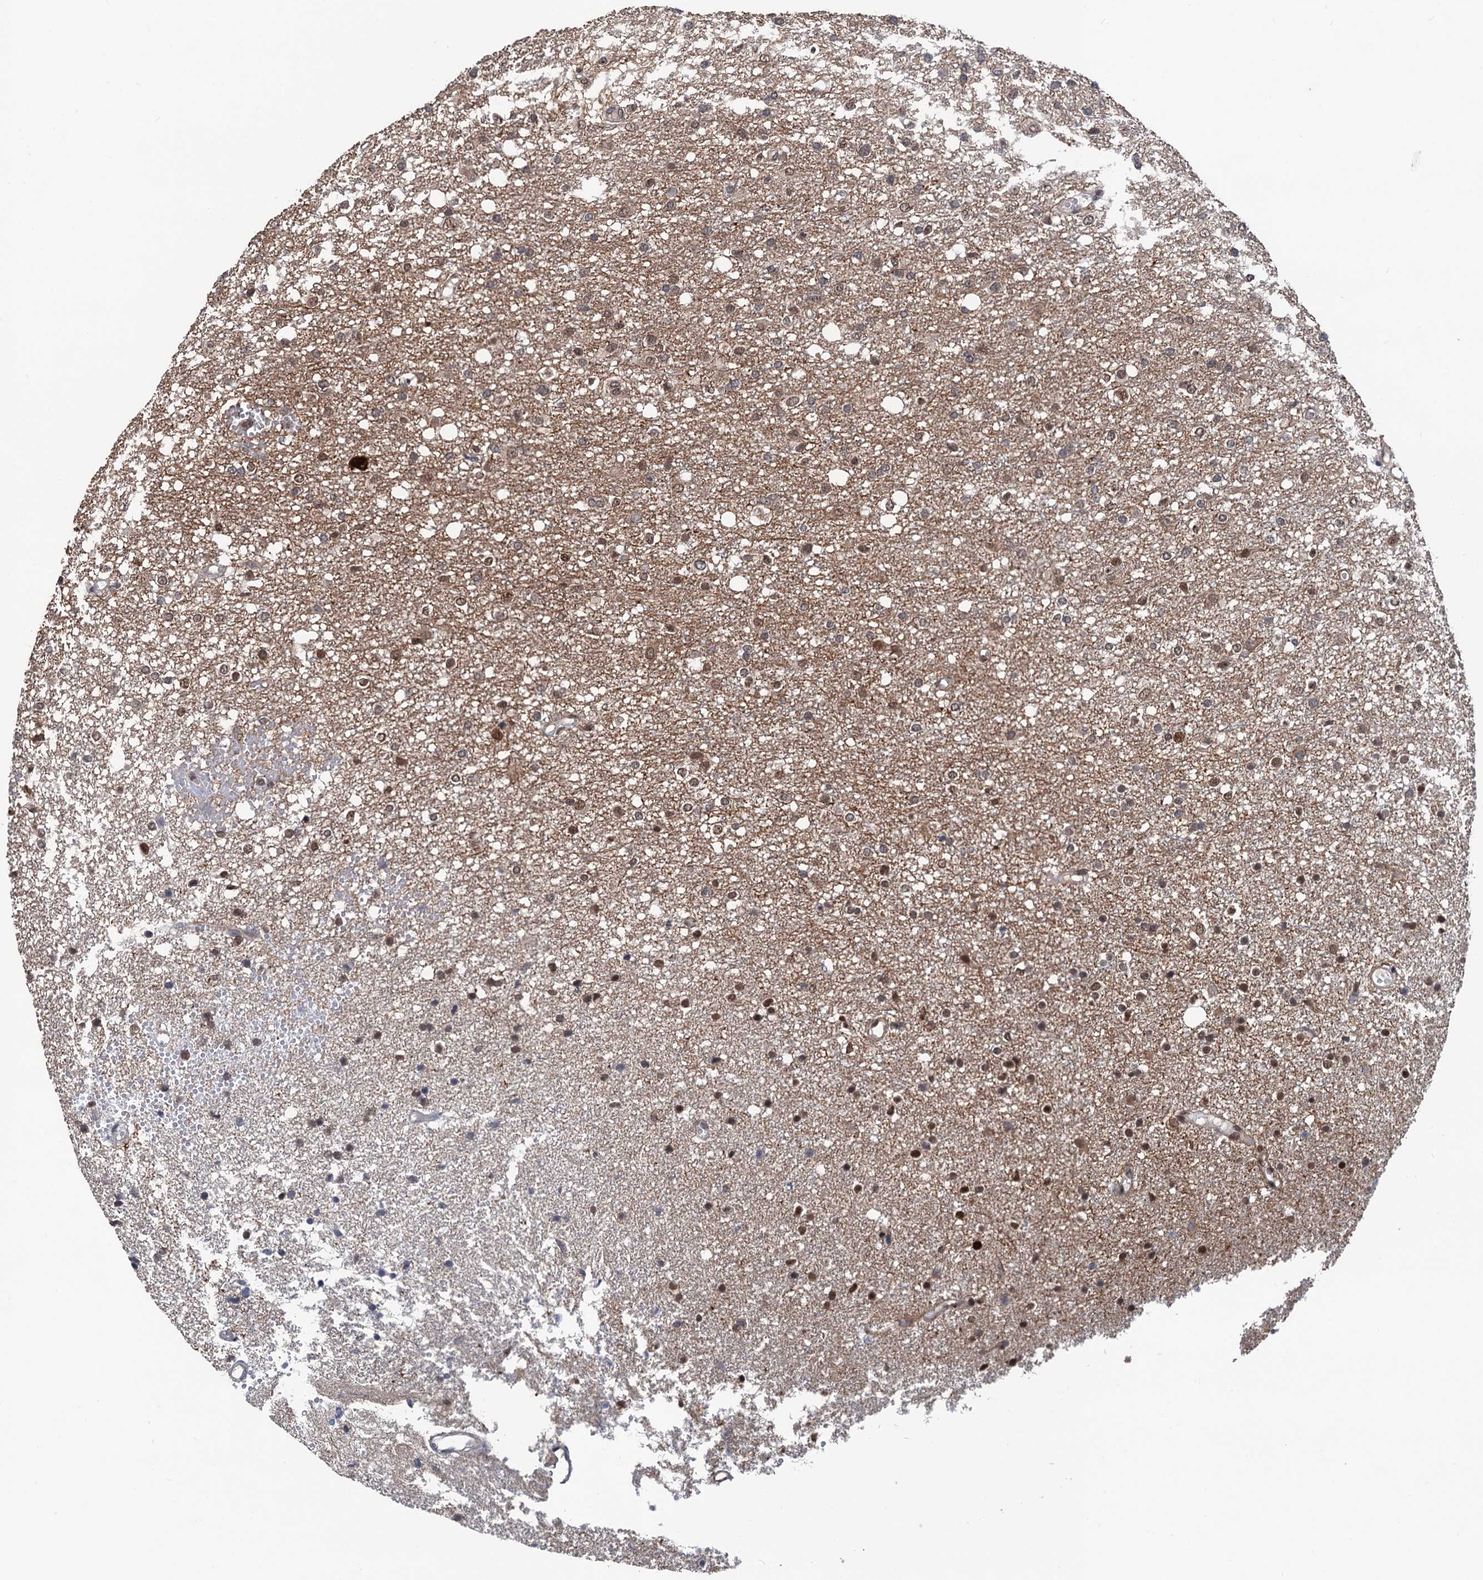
{"staining": {"intensity": "moderate", "quantity": "25%-75%", "location": "nuclear"}, "tissue": "glioma", "cell_type": "Tumor cells", "image_type": "cancer", "snomed": [{"axis": "morphology", "description": "Glioma, malignant, High grade"}, {"axis": "topography", "description": "Brain"}], "caption": "An image of human glioma stained for a protein exhibits moderate nuclear brown staining in tumor cells.", "gene": "RASSF4", "patient": {"sex": "female", "age": 59}}